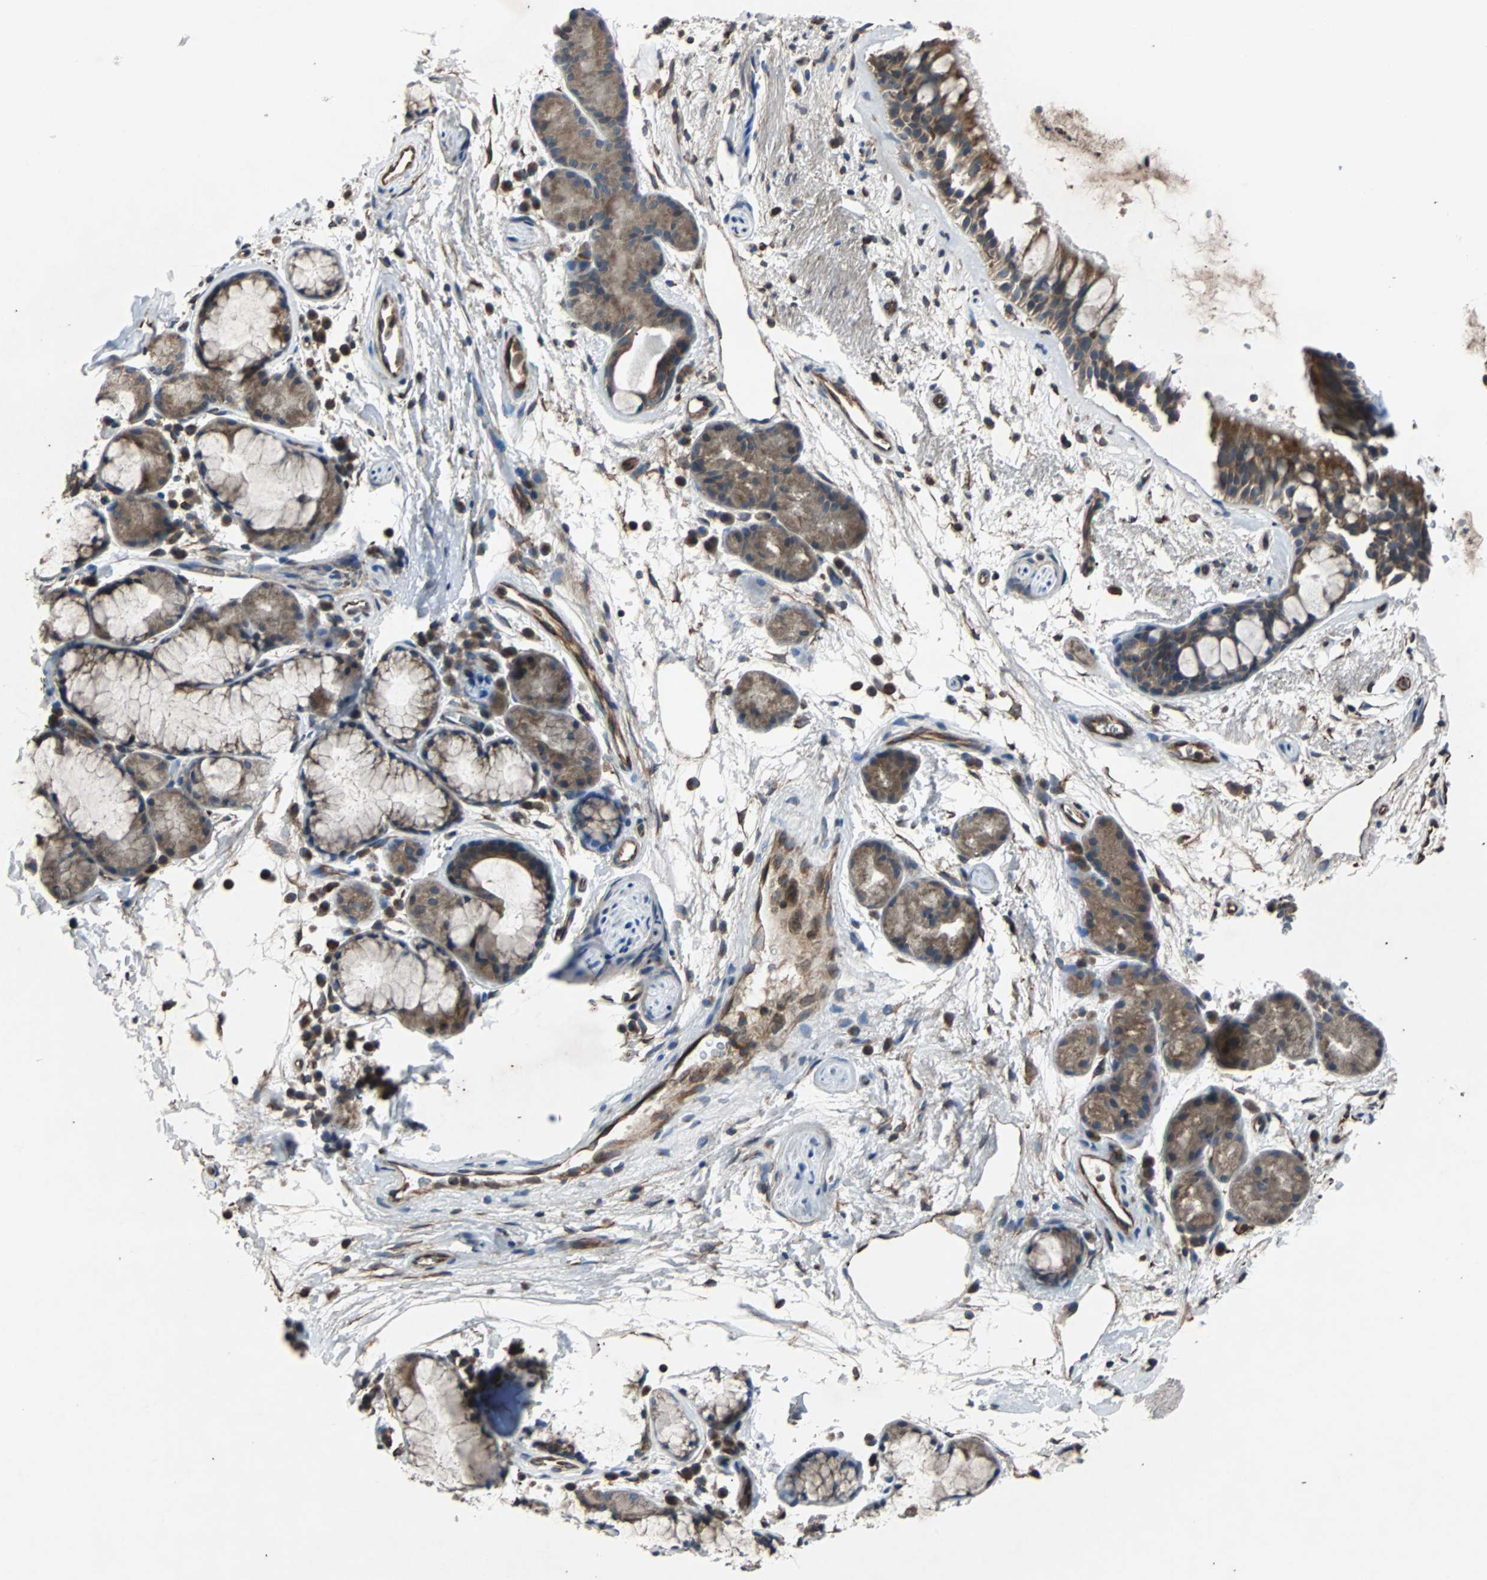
{"staining": {"intensity": "moderate", "quantity": ">75%", "location": "cytoplasmic/membranous"}, "tissue": "bronchus", "cell_type": "Respiratory epithelial cells", "image_type": "normal", "snomed": [{"axis": "morphology", "description": "Normal tissue, NOS"}, {"axis": "topography", "description": "Bronchus"}], "caption": "Bronchus stained for a protein reveals moderate cytoplasmic/membranous positivity in respiratory epithelial cells. Using DAB (brown) and hematoxylin (blue) stains, captured at high magnification using brightfield microscopy.", "gene": "ACTR3", "patient": {"sex": "female", "age": 54}}